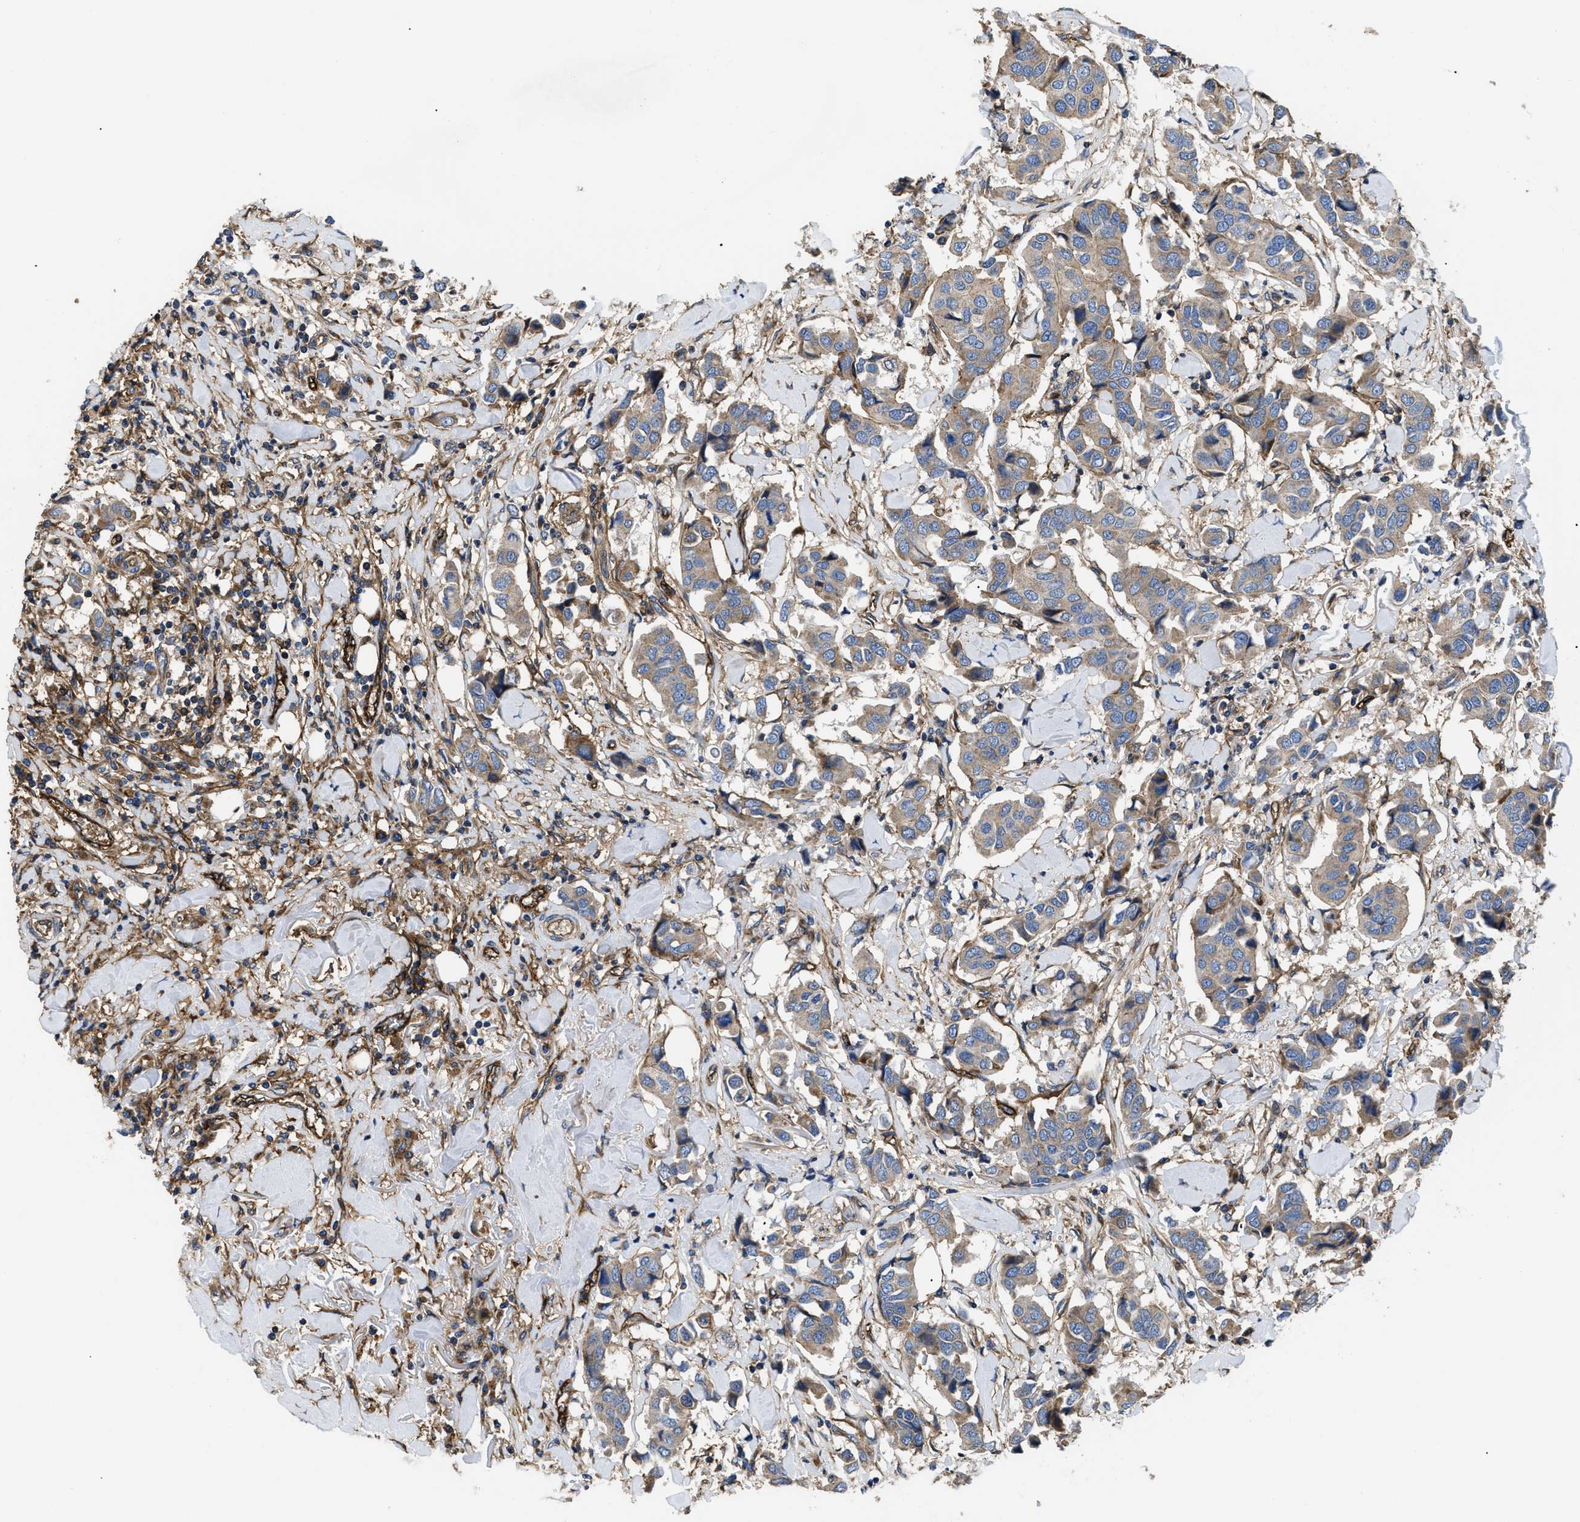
{"staining": {"intensity": "weak", "quantity": ">75%", "location": "cytoplasmic/membranous"}, "tissue": "breast cancer", "cell_type": "Tumor cells", "image_type": "cancer", "snomed": [{"axis": "morphology", "description": "Duct carcinoma"}, {"axis": "topography", "description": "Breast"}], "caption": "Immunohistochemical staining of human breast cancer (intraductal carcinoma) exhibits low levels of weak cytoplasmic/membranous protein positivity in approximately >75% of tumor cells.", "gene": "NT5E", "patient": {"sex": "female", "age": 80}}